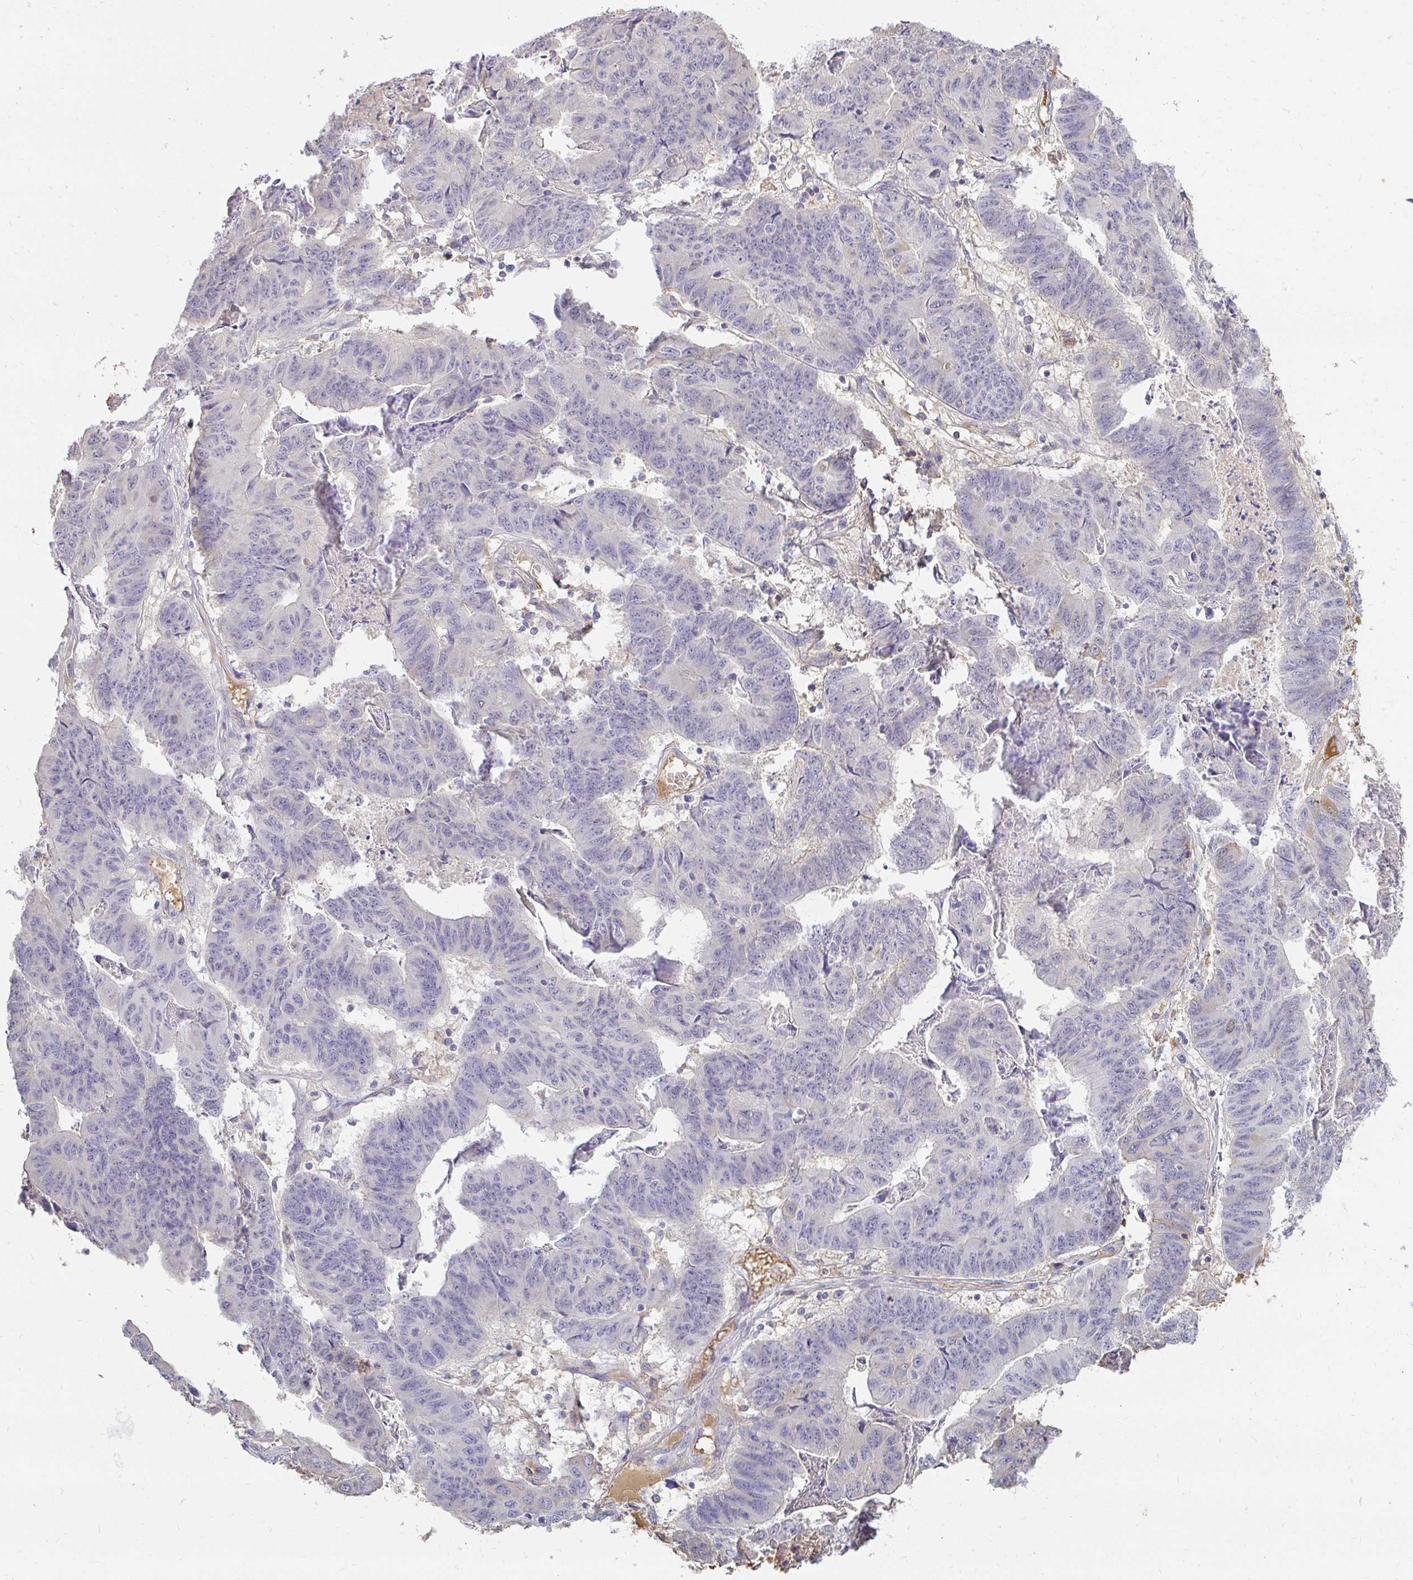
{"staining": {"intensity": "negative", "quantity": "none", "location": "none"}, "tissue": "stomach cancer", "cell_type": "Tumor cells", "image_type": "cancer", "snomed": [{"axis": "morphology", "description": "Adenocarcinoma, NOS"}, {"axis": "topography", "description": "Stomach, lower"}], "caption": "There is no significant staining in tumor cells of stomach adenocarcinoma. (DAB (3,3'-diaminobenzidine) IHC with hematoxylin counter stain).", "gene": "LOXL4", "patient": {"sex": "male", "age": 77}}